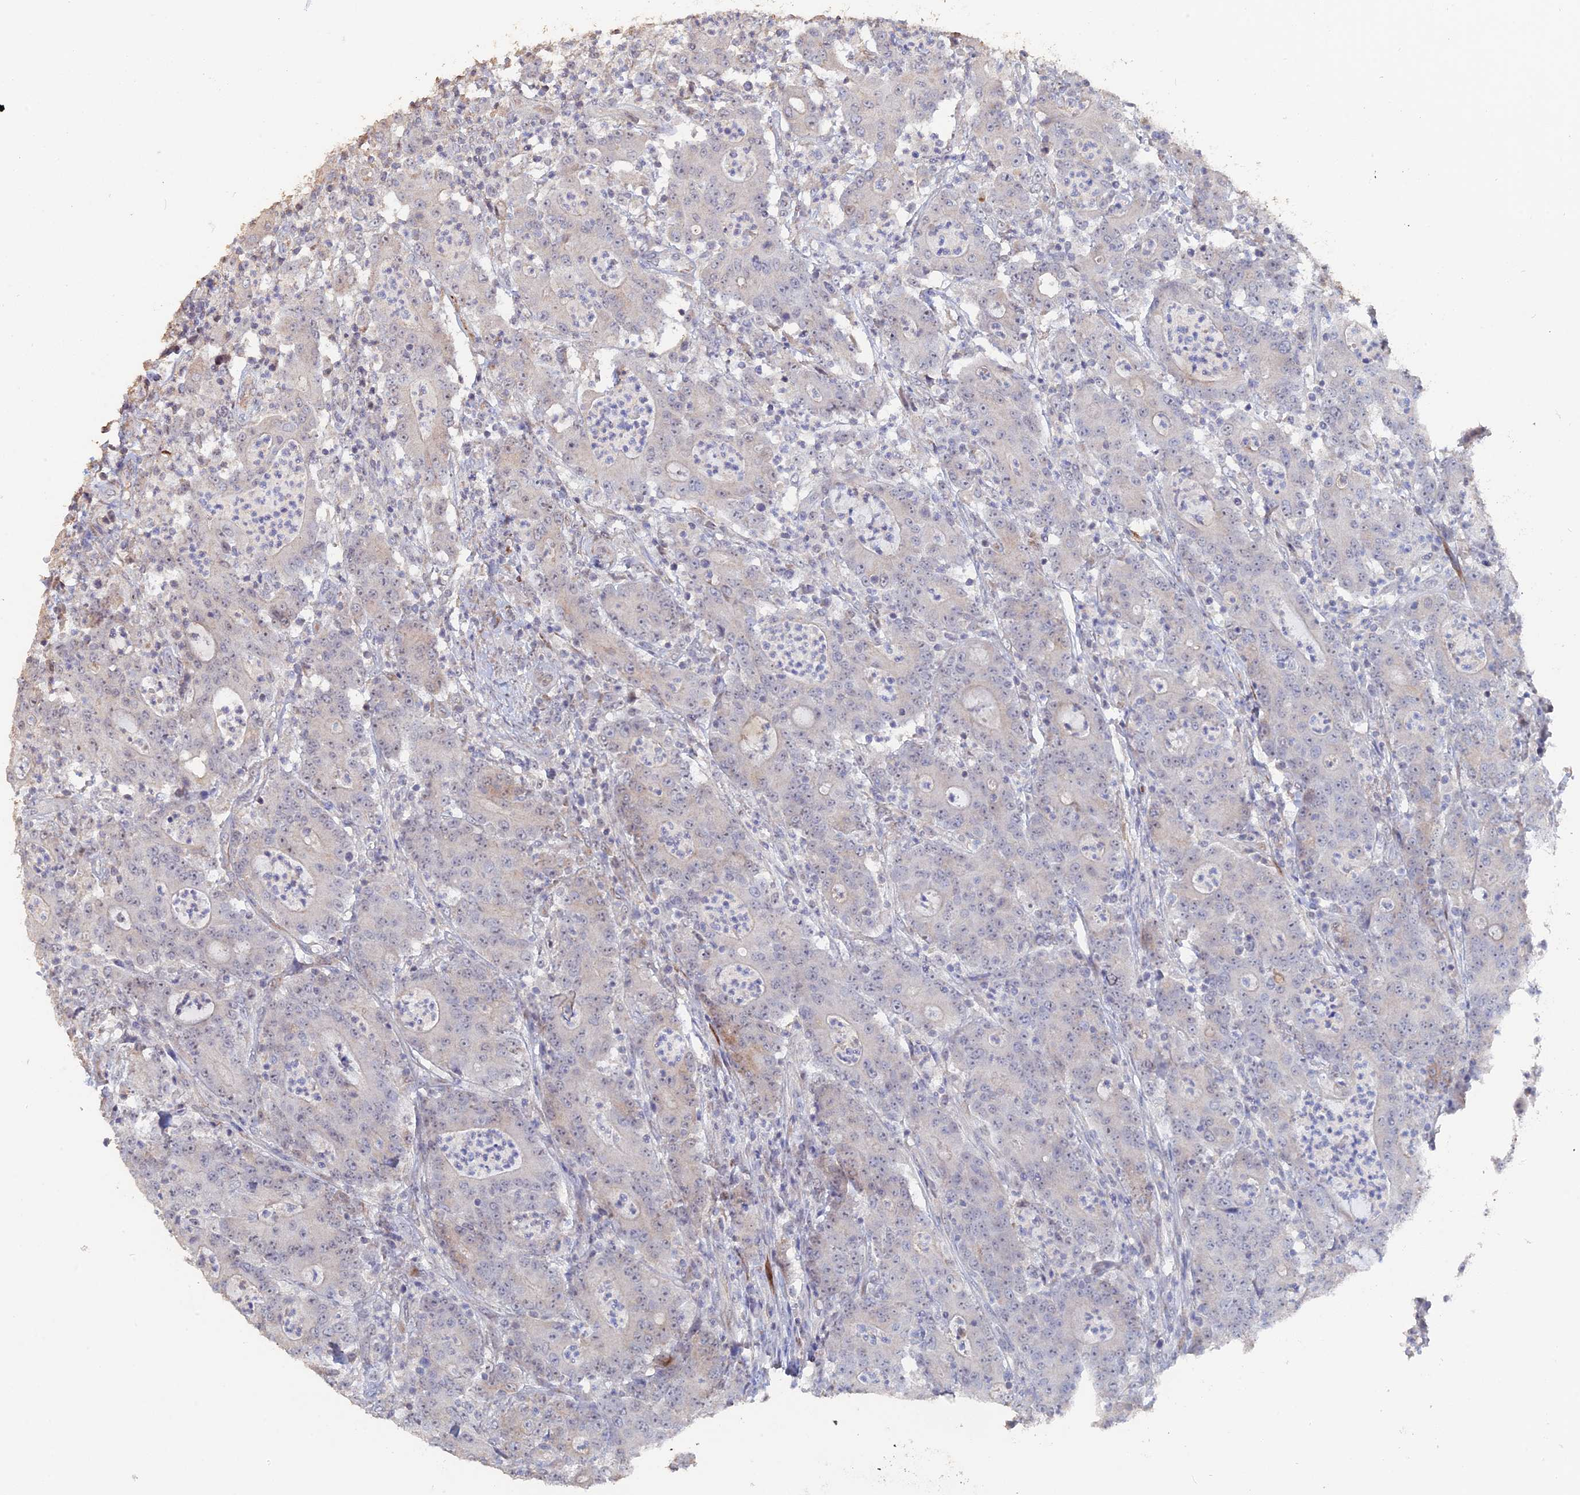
{"staining": {"intensity": "weak", "quantity": "<25%", "location": "cytoplasmic/membranous"}, "tissue": "colorectal cancer", "cell_type": "Tumor cells", "image_type": "cancer", "snomed": [{"axis": "morphology", "description": "Adenocarcinoma, NOS"}, {"axis": "topography", "description": "Colon"}], "caption": "The image exhibits no significant positivity in tumor cells of colorectal cancer (adenocarcinoma).", "gene": "SEMG2", "patient": {"sex": "male", "age": 83}}